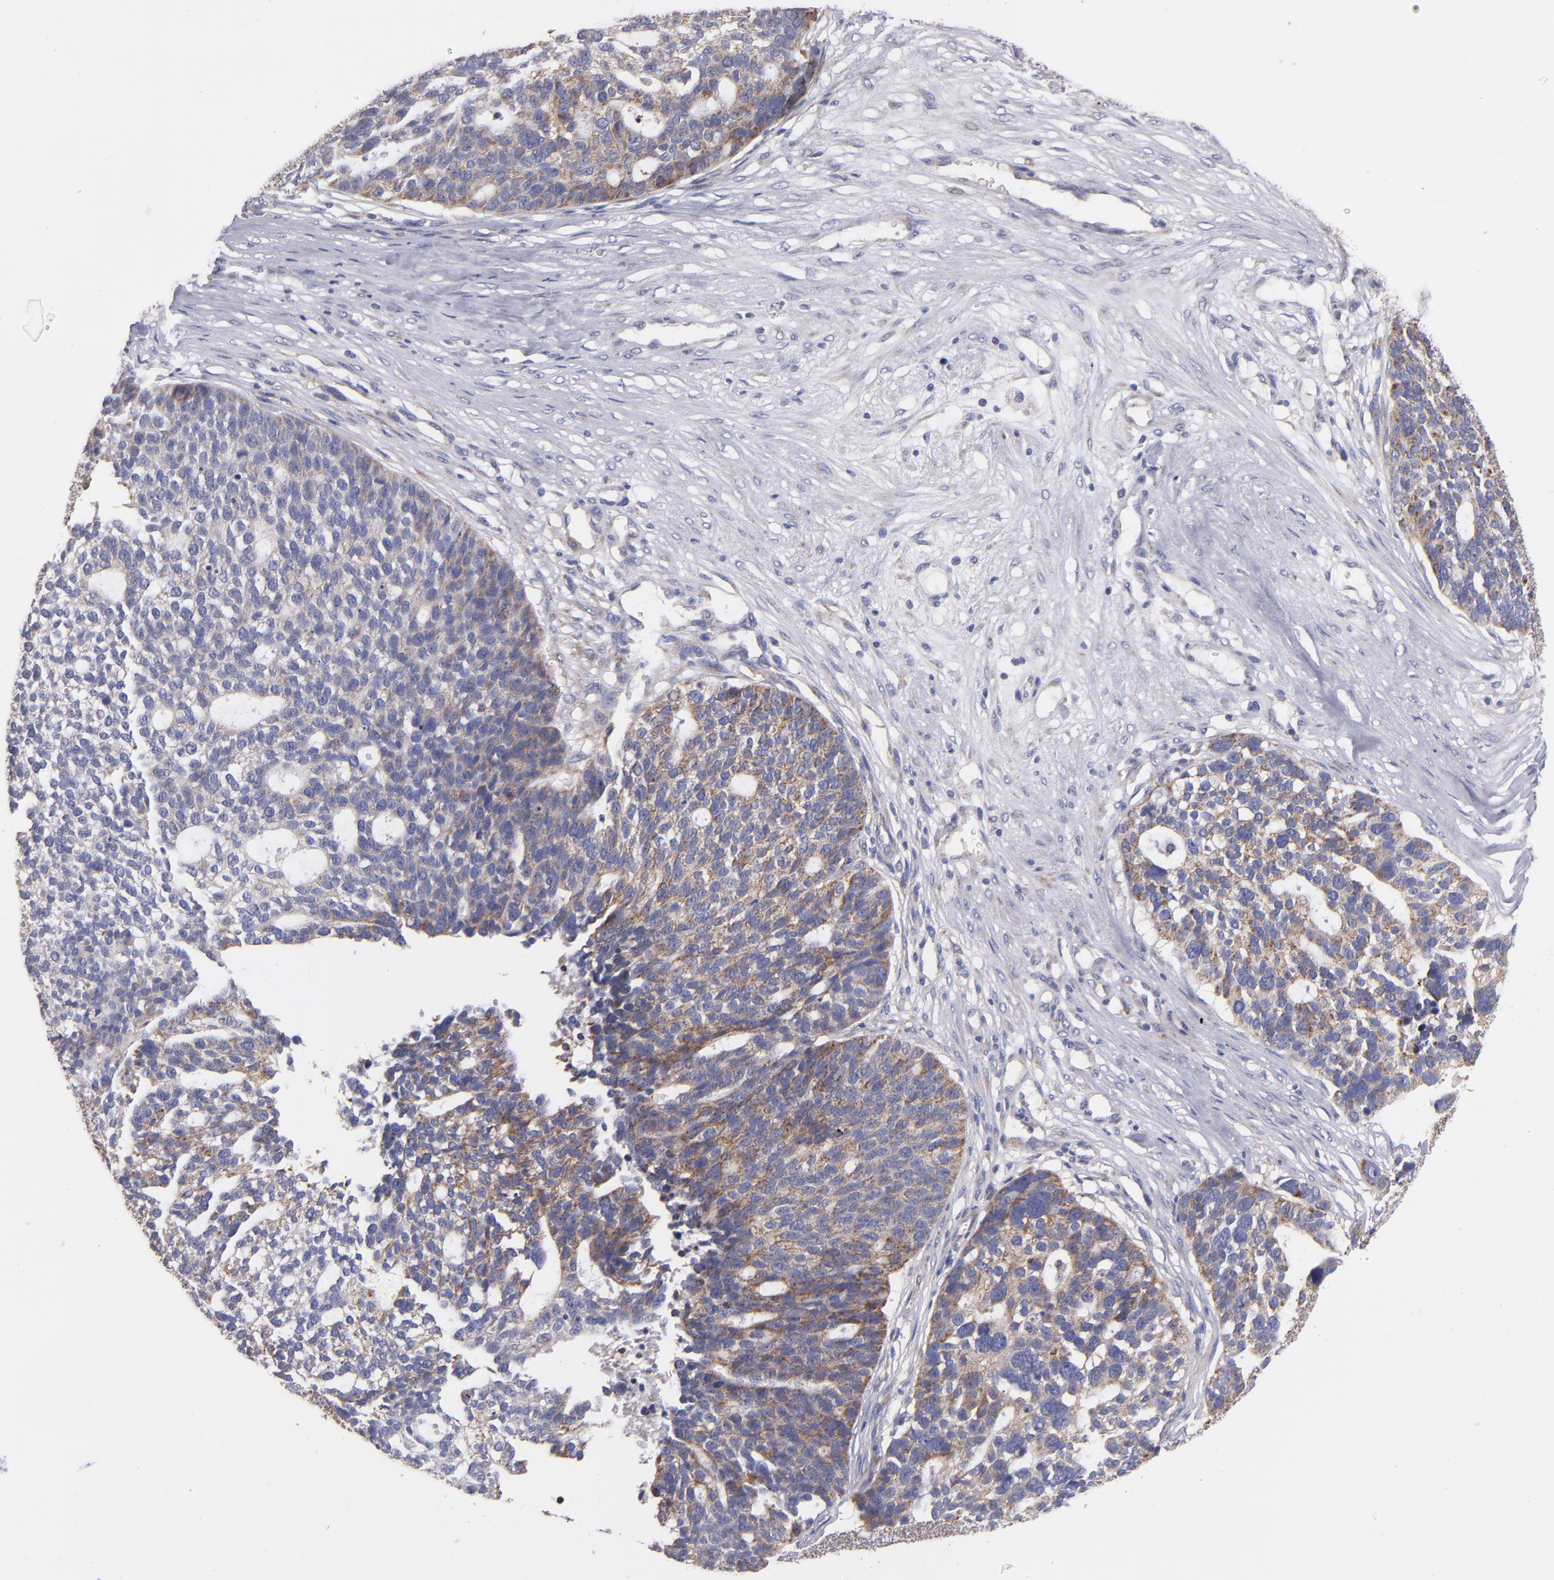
{"staining": {"intensity": "moderate", "quantity": "25%-75%", "location": "cytoplasmic/membranous"}, "tissue": "ovarian cancer", "cell_type": "Tumor cells", "image_type": "cancer", "snomed": [{"axis": "morphology", "description": "Cystadenocarcinoma, serous, NOS"}, {"axis": "topography", "description": "Ovary"}], "caption": "Brown immunohistochemical staining in human ovarian cancer (serous cystadenocarcinoma) exhibits moderate cytoplasmic/membranous positivity in approximately 25%-75% of tumor cells.", "gene": "CLTA", "patient": {"sex": "female", "age": 59}}